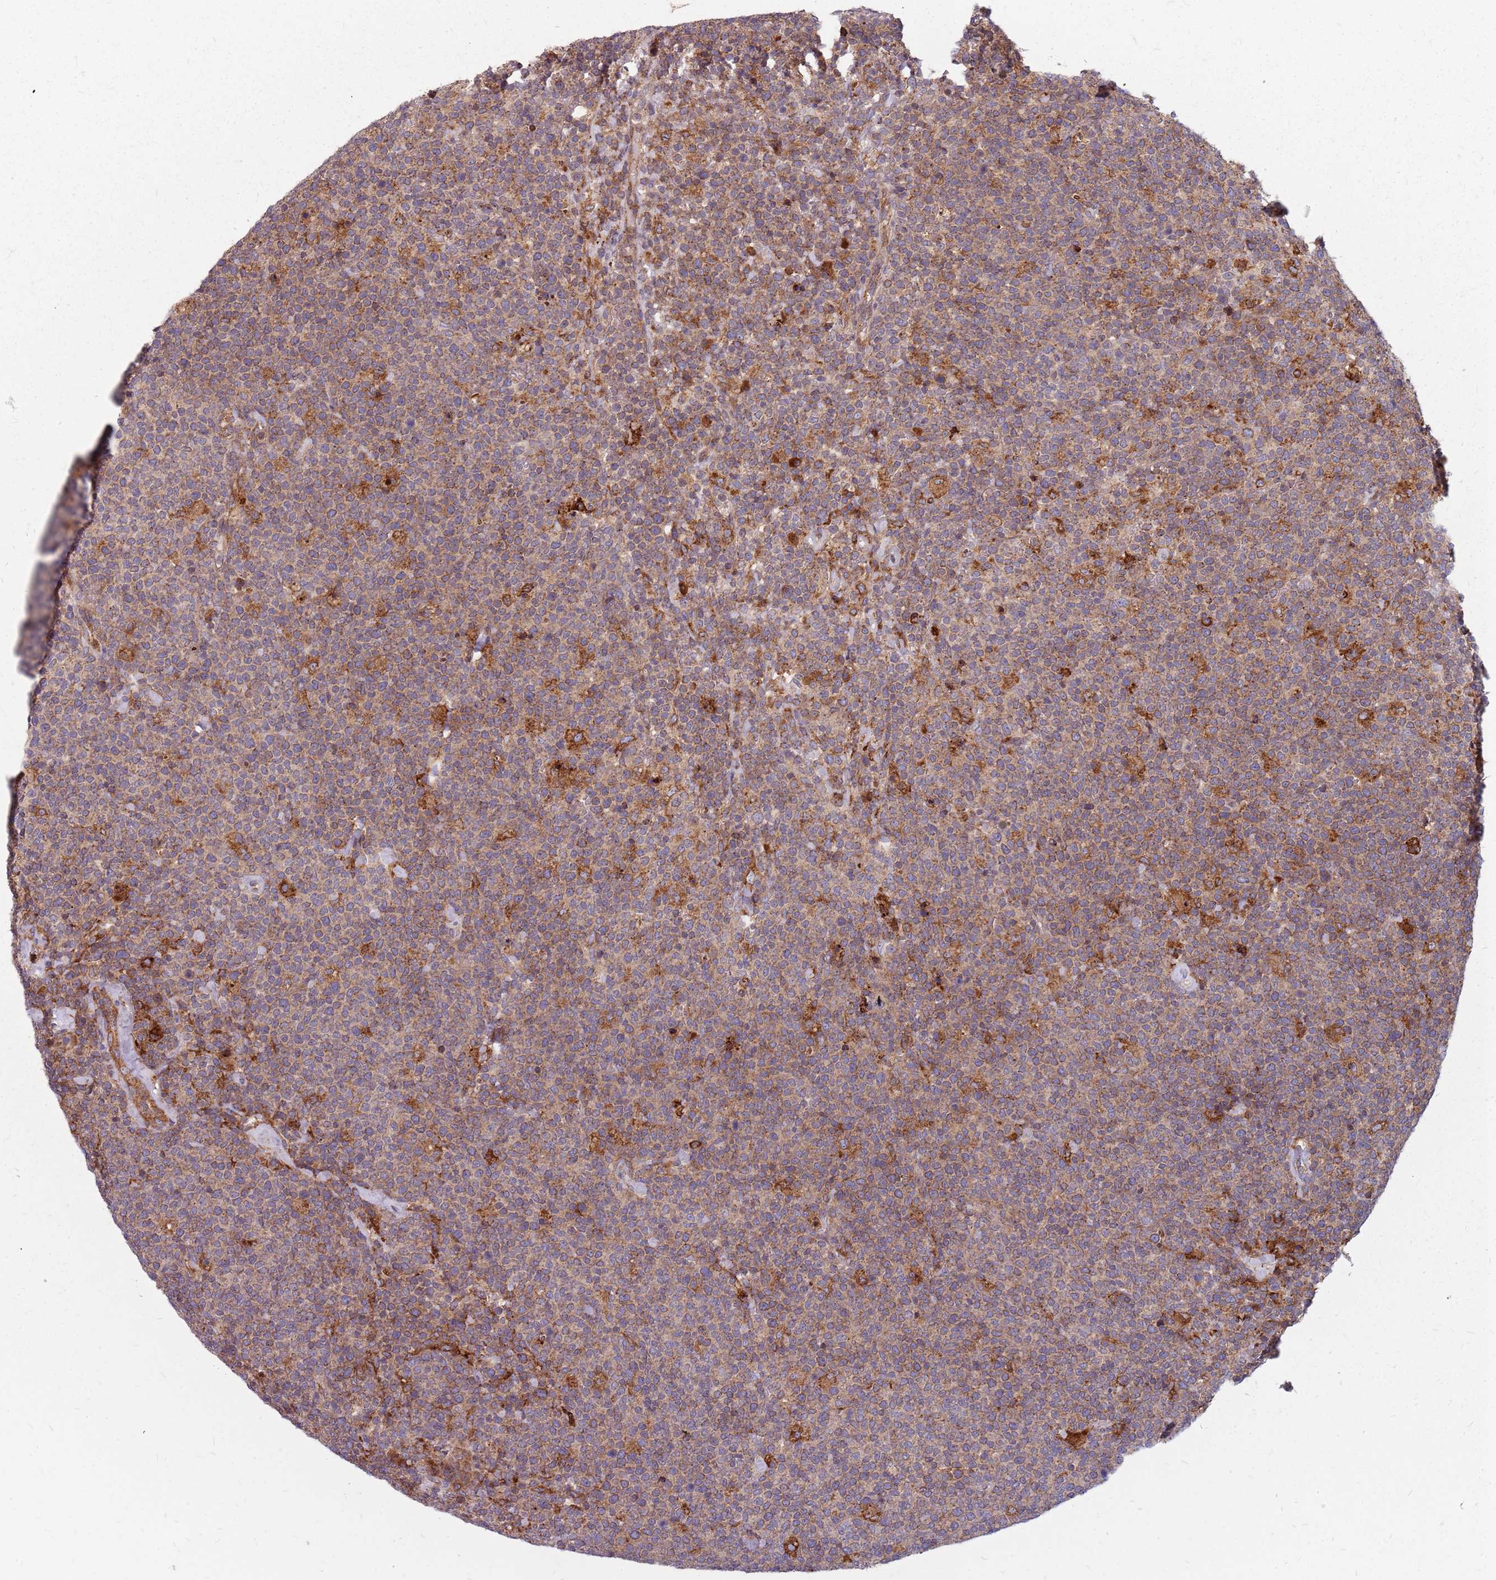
{"staining": {"intensity": "moderate", "quantity": ">75%", "location": "cytoplasmic/membranous"}, "tissue": "lymphoma", "cell_type": "Tumor cells", "image_type": "cancer", "snomed": [{"axis": "morphology", "description": "Malignant lymphoma, non-Hodgkin's type, High grade"}, {"axis": "topography", "description": "Lymph node"}], "caption": "Immunohistochemical staining of lymphoma displays medium levels of moderate cytoplasmic/membranous staining in about >75% of tumor cells.", "gene": "NME4", "patient": {"sex": "male", "age": 61}}